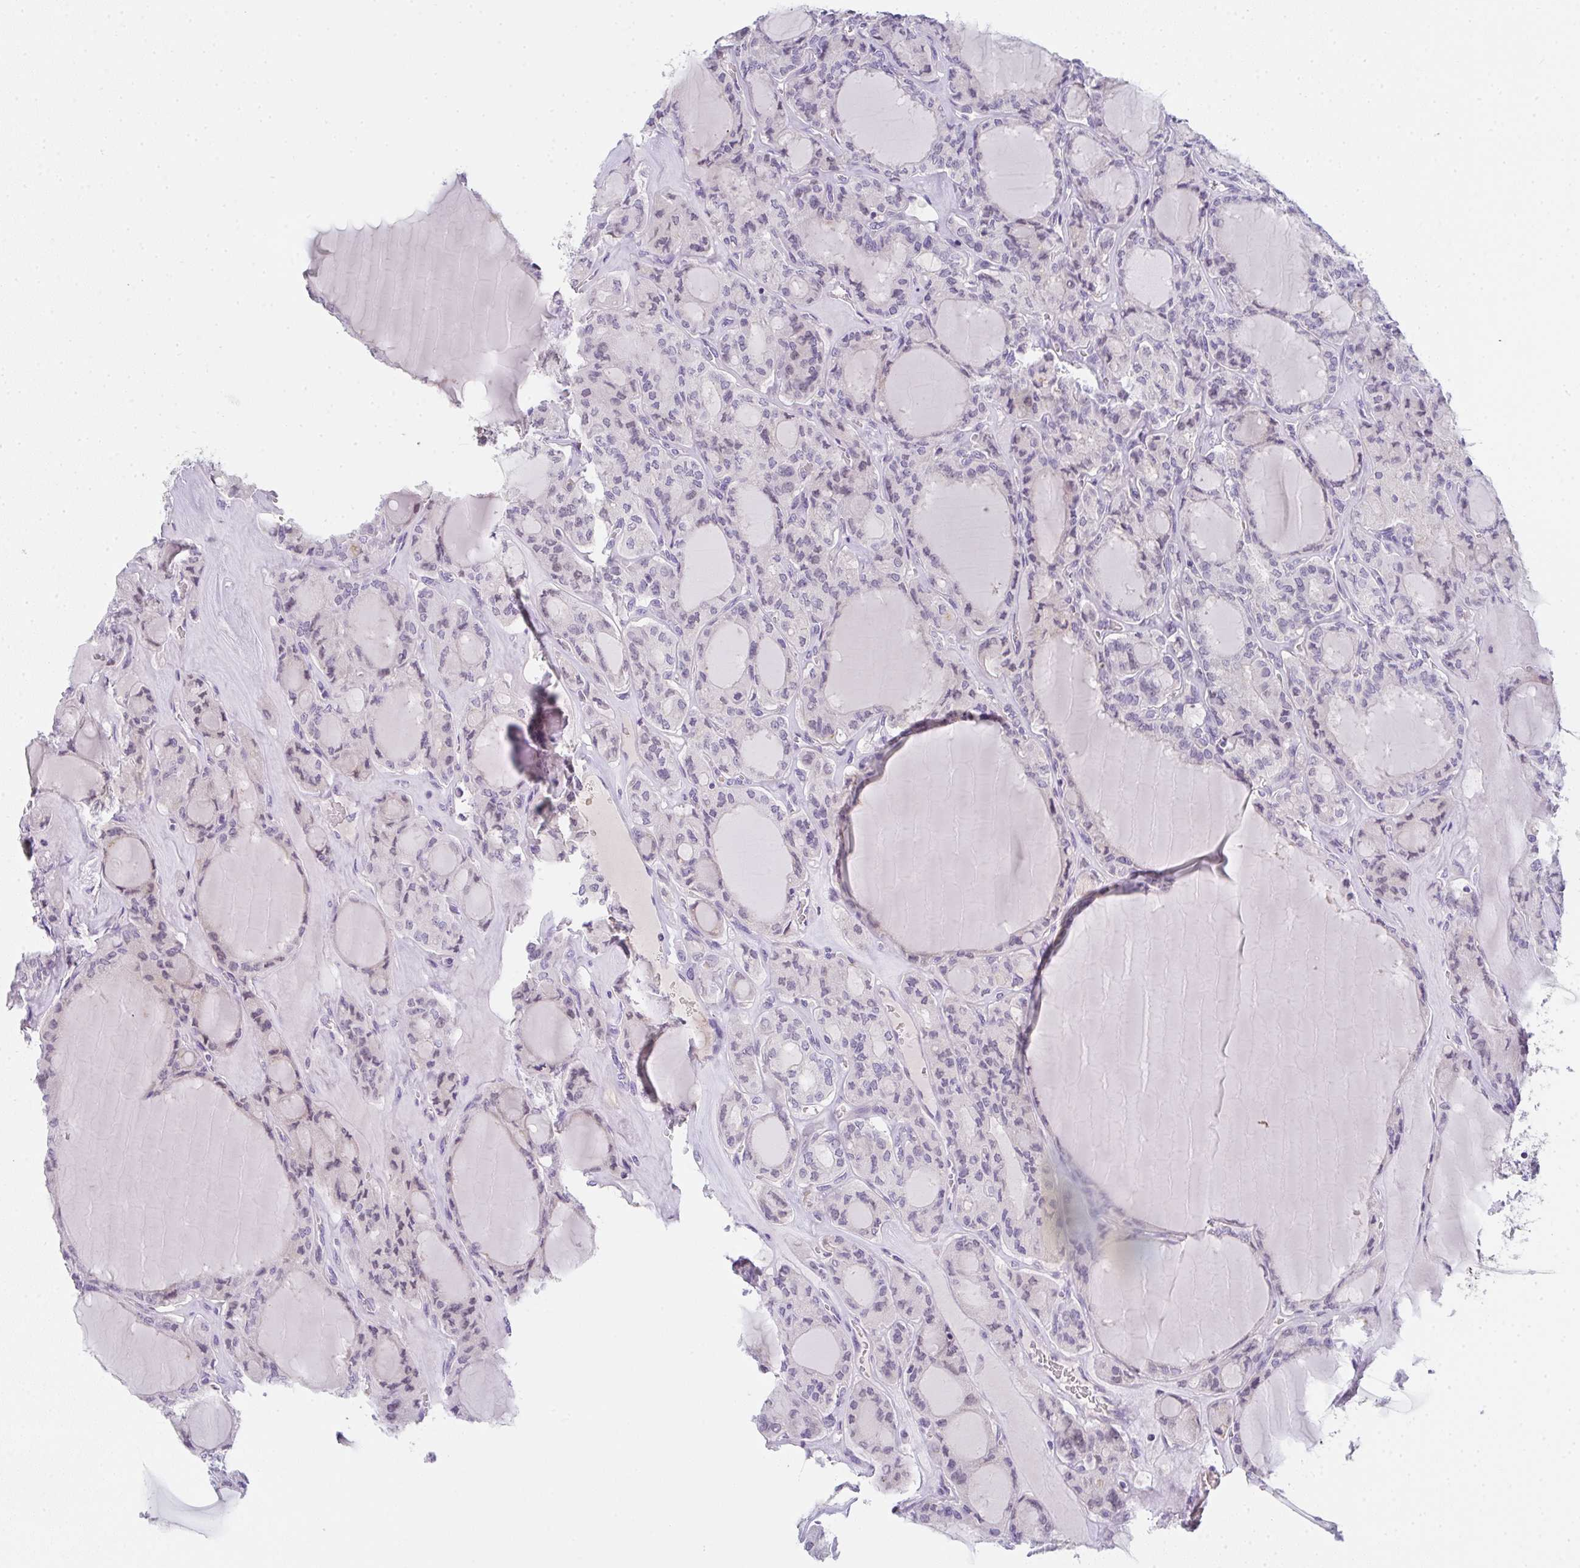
{"staining": {"intensity": "negative", "quantity": "none", "location": "none"}, "tissue": "thyroid cancer", "cell_type": "Tumor cells", "image_type": "cancer", "snomed": [{"axis": "morphology", "description": "Follicular adenoma carcinoma, NOS"}, {"axis": "topography", "description": "Thyroid gland"}], "caption": "Immunohistochemistry histopathology image of thyroid cancer stained for a protein (brown), which shows no positivity in tumor cells.", "gene": "CACNA1S", "patient": {"sex": "female", "age": 63}}